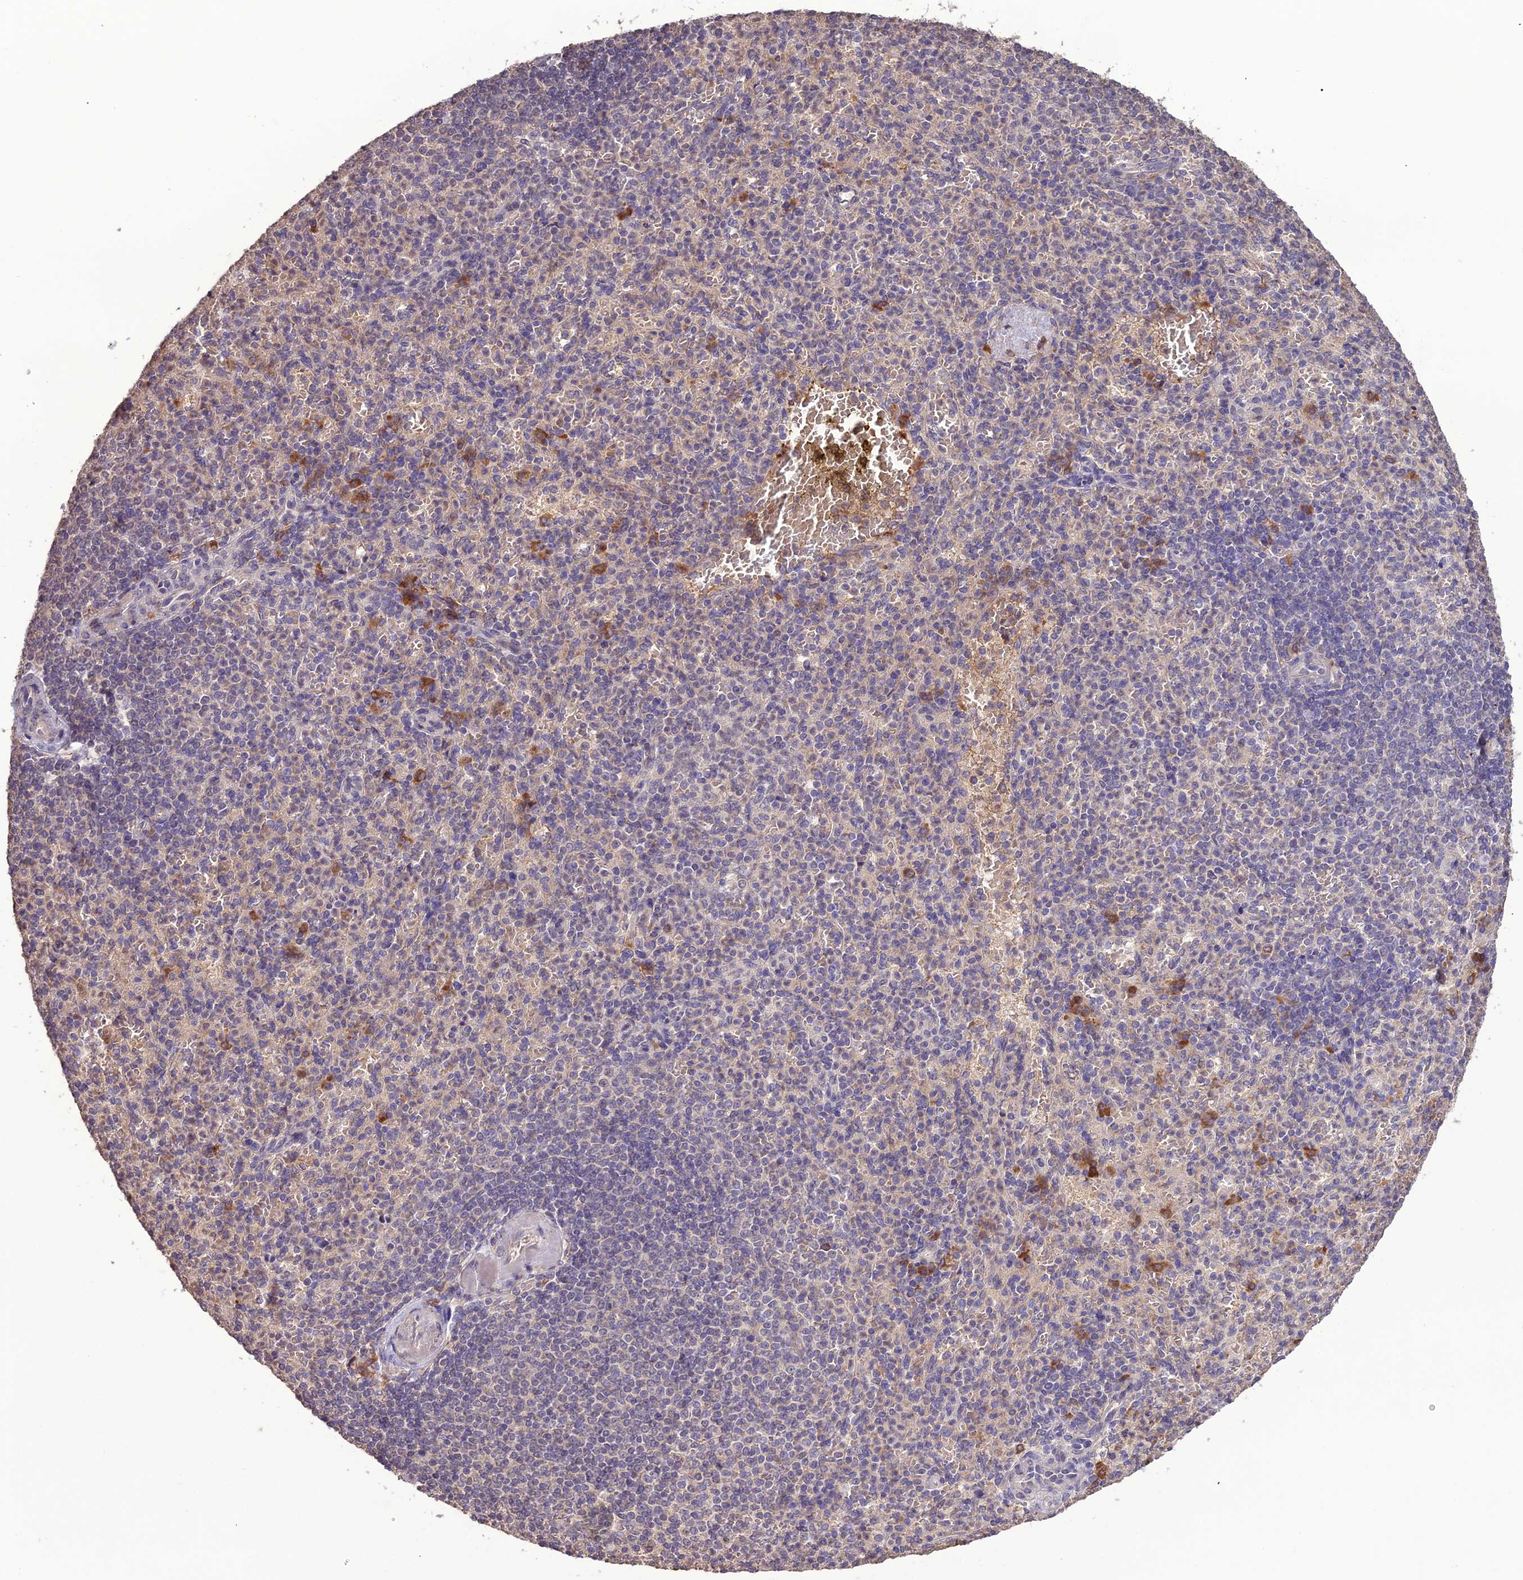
{"staining": {"intensity": "negative", "quantity": "none", "location": "none"}, "tissue": "spleen", "cell_type": "Cells in red pulp", "image_type": "normal", "snomed": [{"axis": "morphology", "description": "Normal tissue, NOS"}, {"axis": "topography", "description": "Spleen"}], "caption": "Immunohistochemistry (IHC) photomicrograph of benign human spleen stained for a protein (brown), which exhibits no expression in cells in red pulp. (Brightfield microscopy of DAB (3,3'-diaminobenzidine) immunohistochemistry at high magnification).", "gene": "KCTD16", "patient": {"sex": "female", "age": 74}}